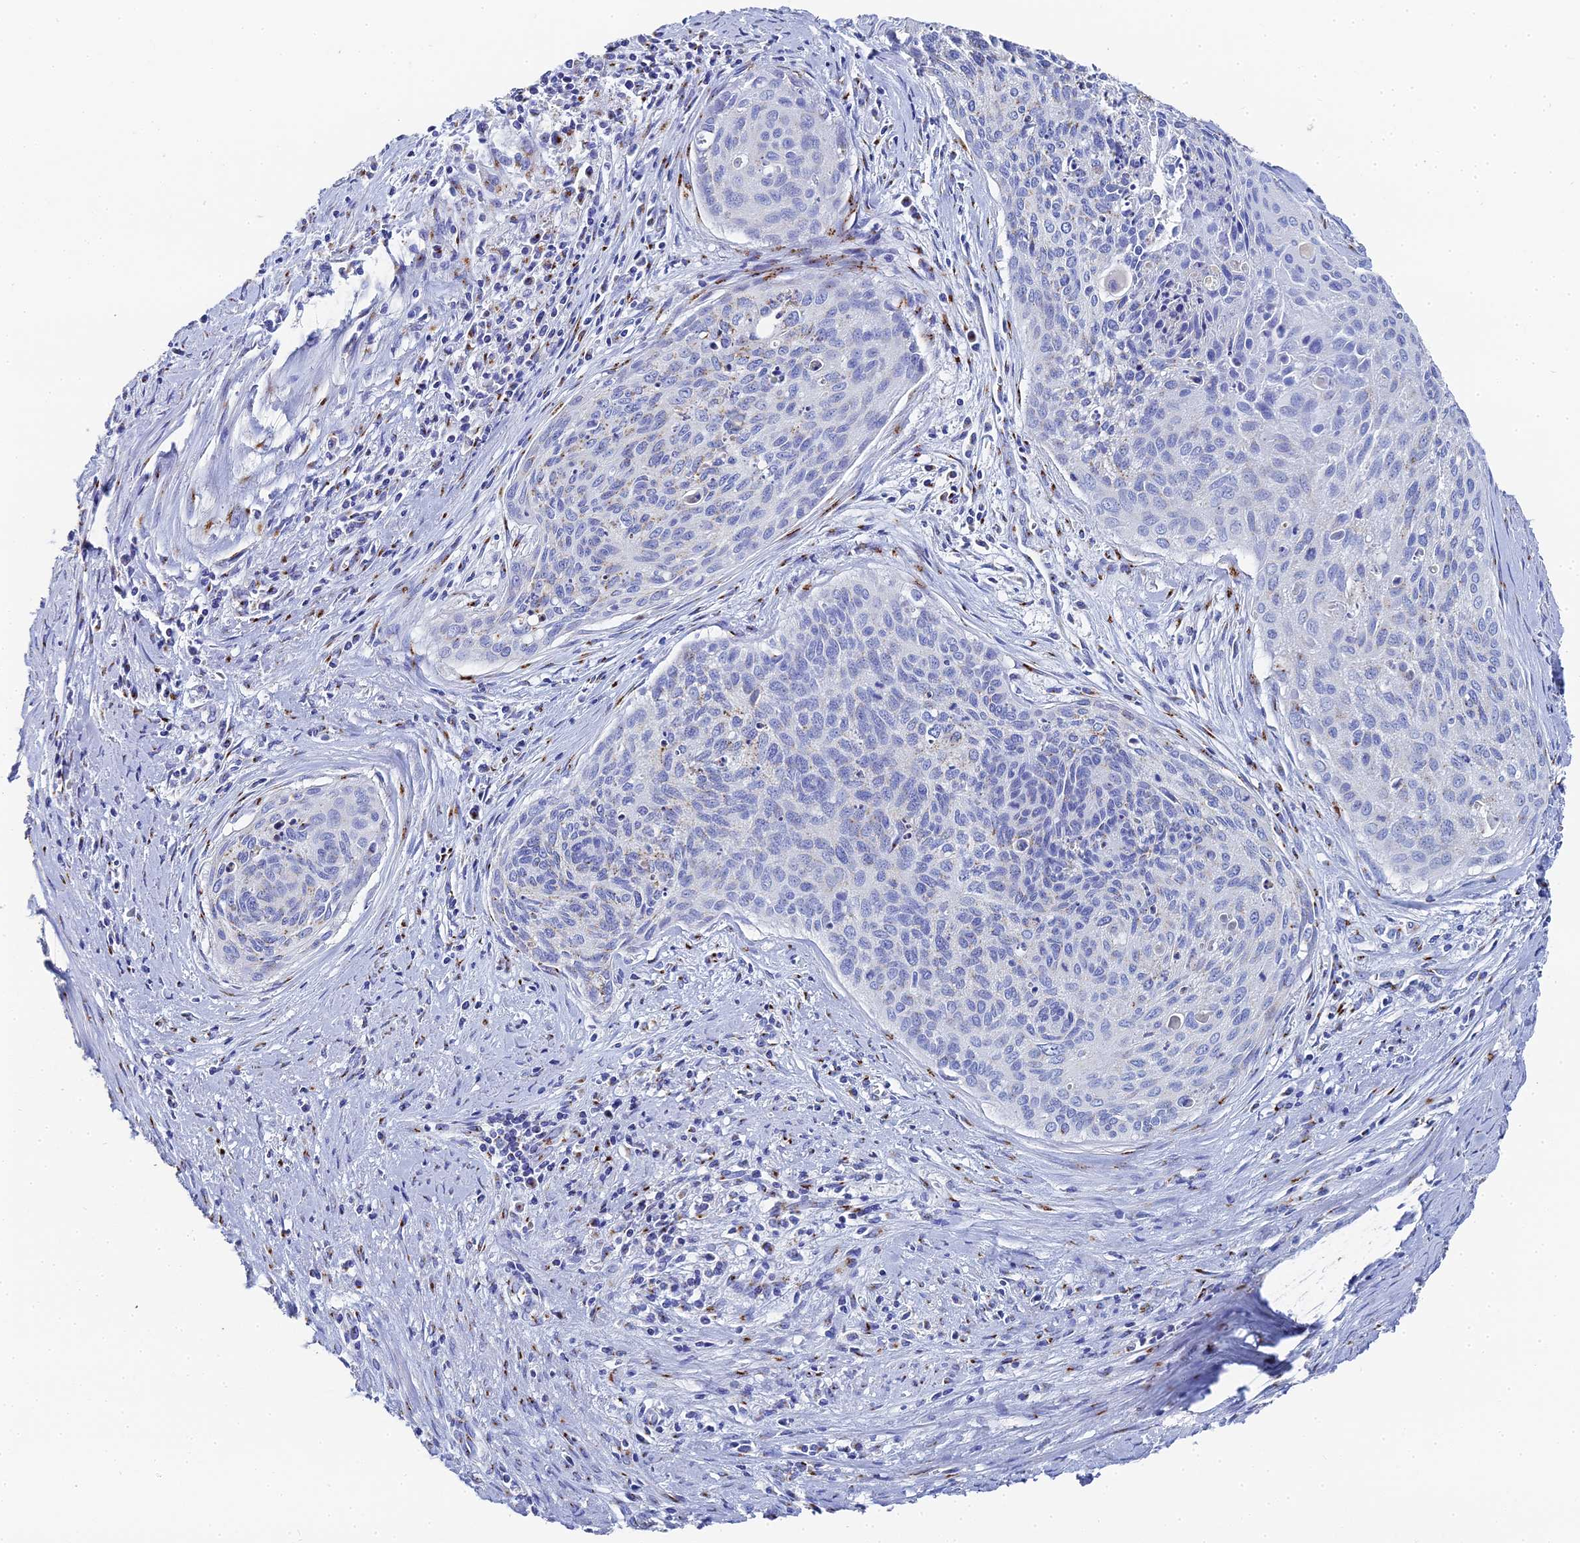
{"staining": {"intensity": "weak", "quantity": "<25%", "location": "cytoplasmic/membranous"}, "tissue": "cervical cancer", "cell_type": "Tumor cells", "image_type": "cancer", "snomed": [{"axis": "morphology", "description": "Squamous cell carcinoma, NOS"}, {"axis": "topography", "description": "Cervix"}], "caption": "Squamous cell carcinoma (cervical) was stained to show a protein in brown. There is no significant positivity in tumor cells. (Stains: DAB immunohistochemistry (IHC) with hematoxylin counter stain, Microscopy: brightfield microscopy at high magnification).", "gene": "ENSG00000268674", "patient": {"sex": "female", "age": 55}}